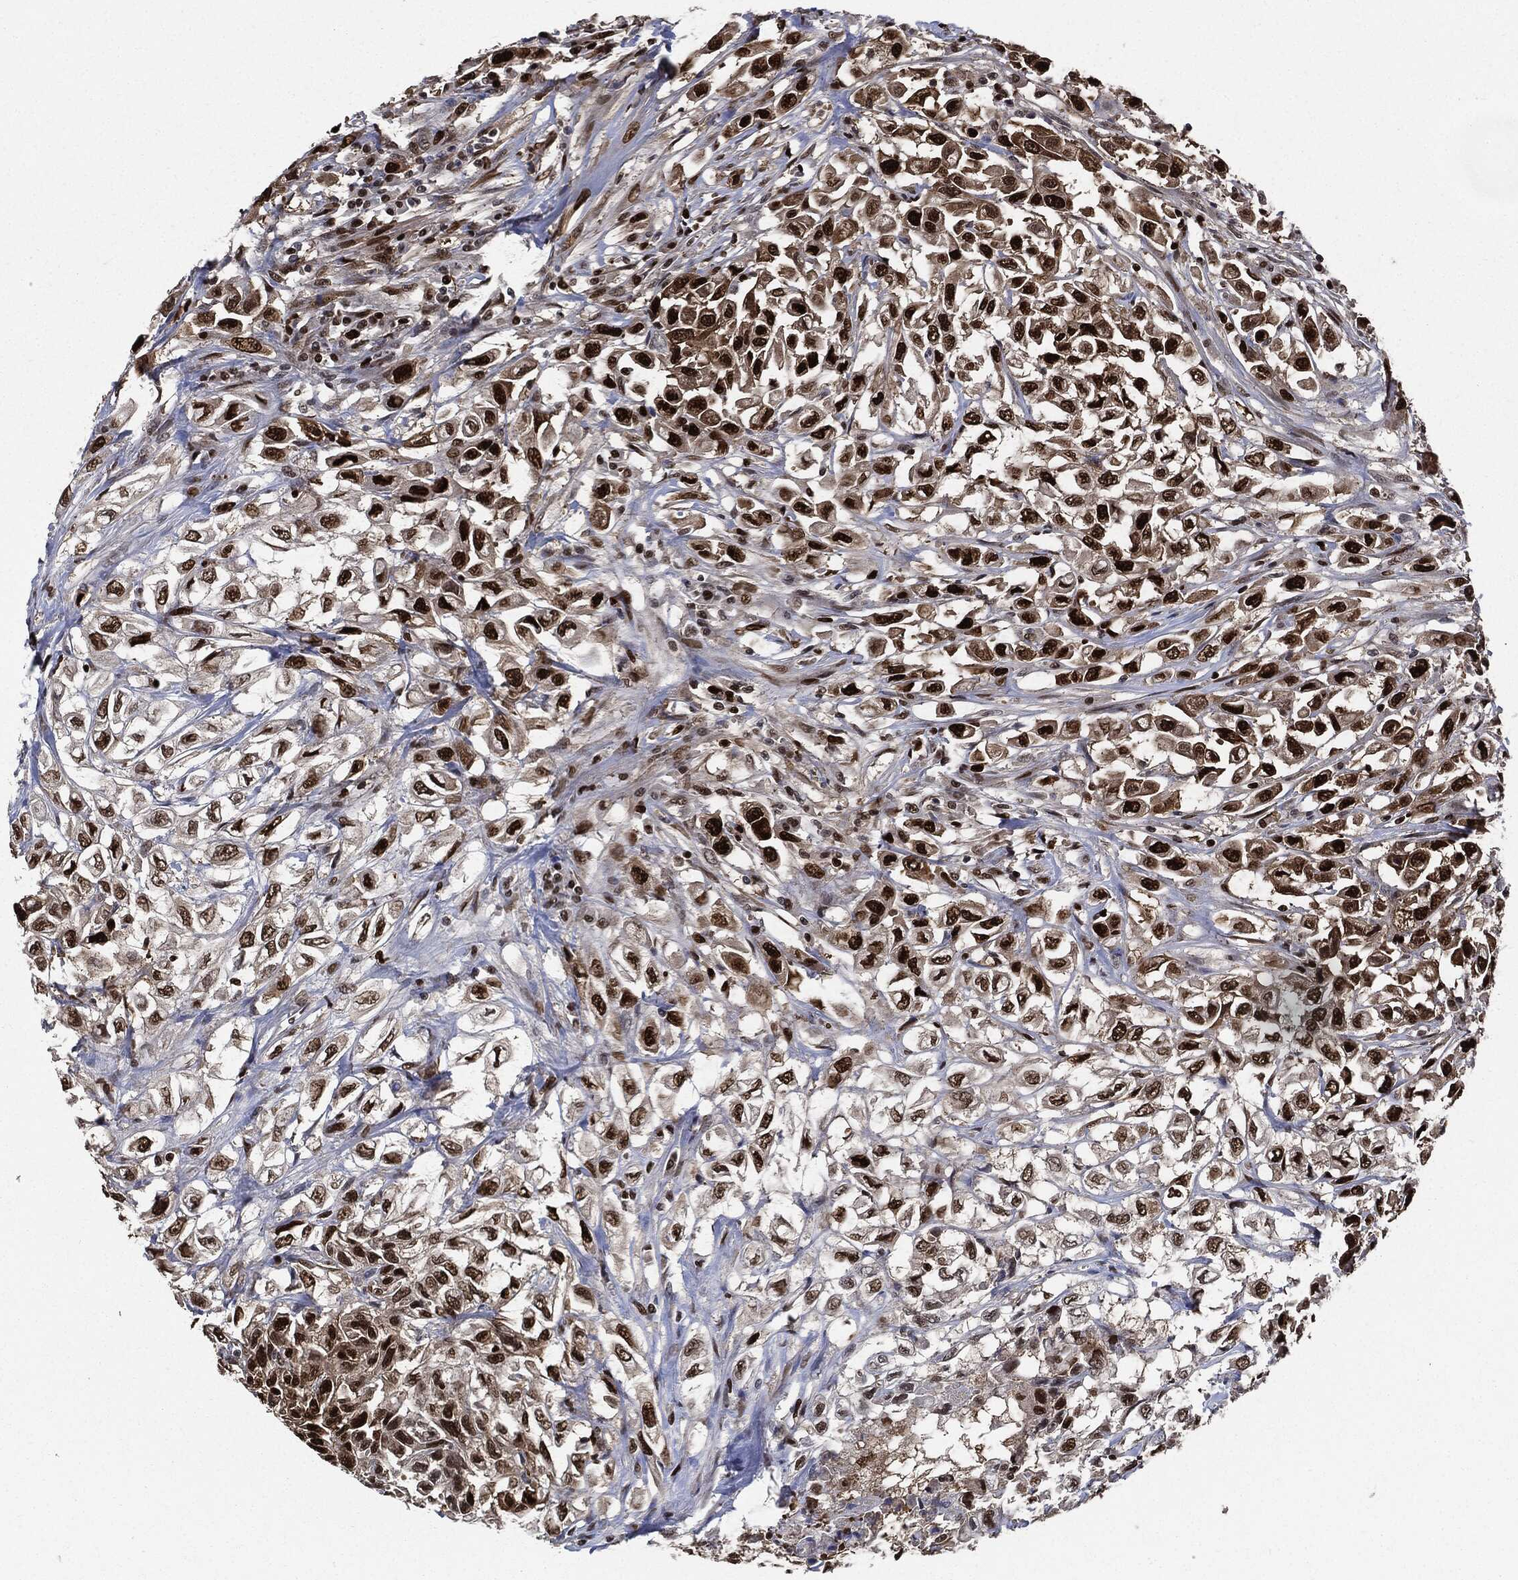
{"staining": {"intensity": "strong", "quantity": ">75%", "location": "nuclear"}, "tissue": "urothelial cancer", "cell_type": "Tumor cells", "image_type": "cancer", "snomed": [{"axis": "morphology", "description": "Urothelial carcinoma, High grade"}, {"axis": "topography", "description": "Urinary bladder"}], "caption": "This histopathology image displays urothelial cancer stained with immunohistochemistry to label a protein in brown. The nuclear of tumor cells show strong positivity for the protein. Nuclei are counter-stained blue.", "gene": "PCNA", "patient": {"sex": "female", "age": 56}}